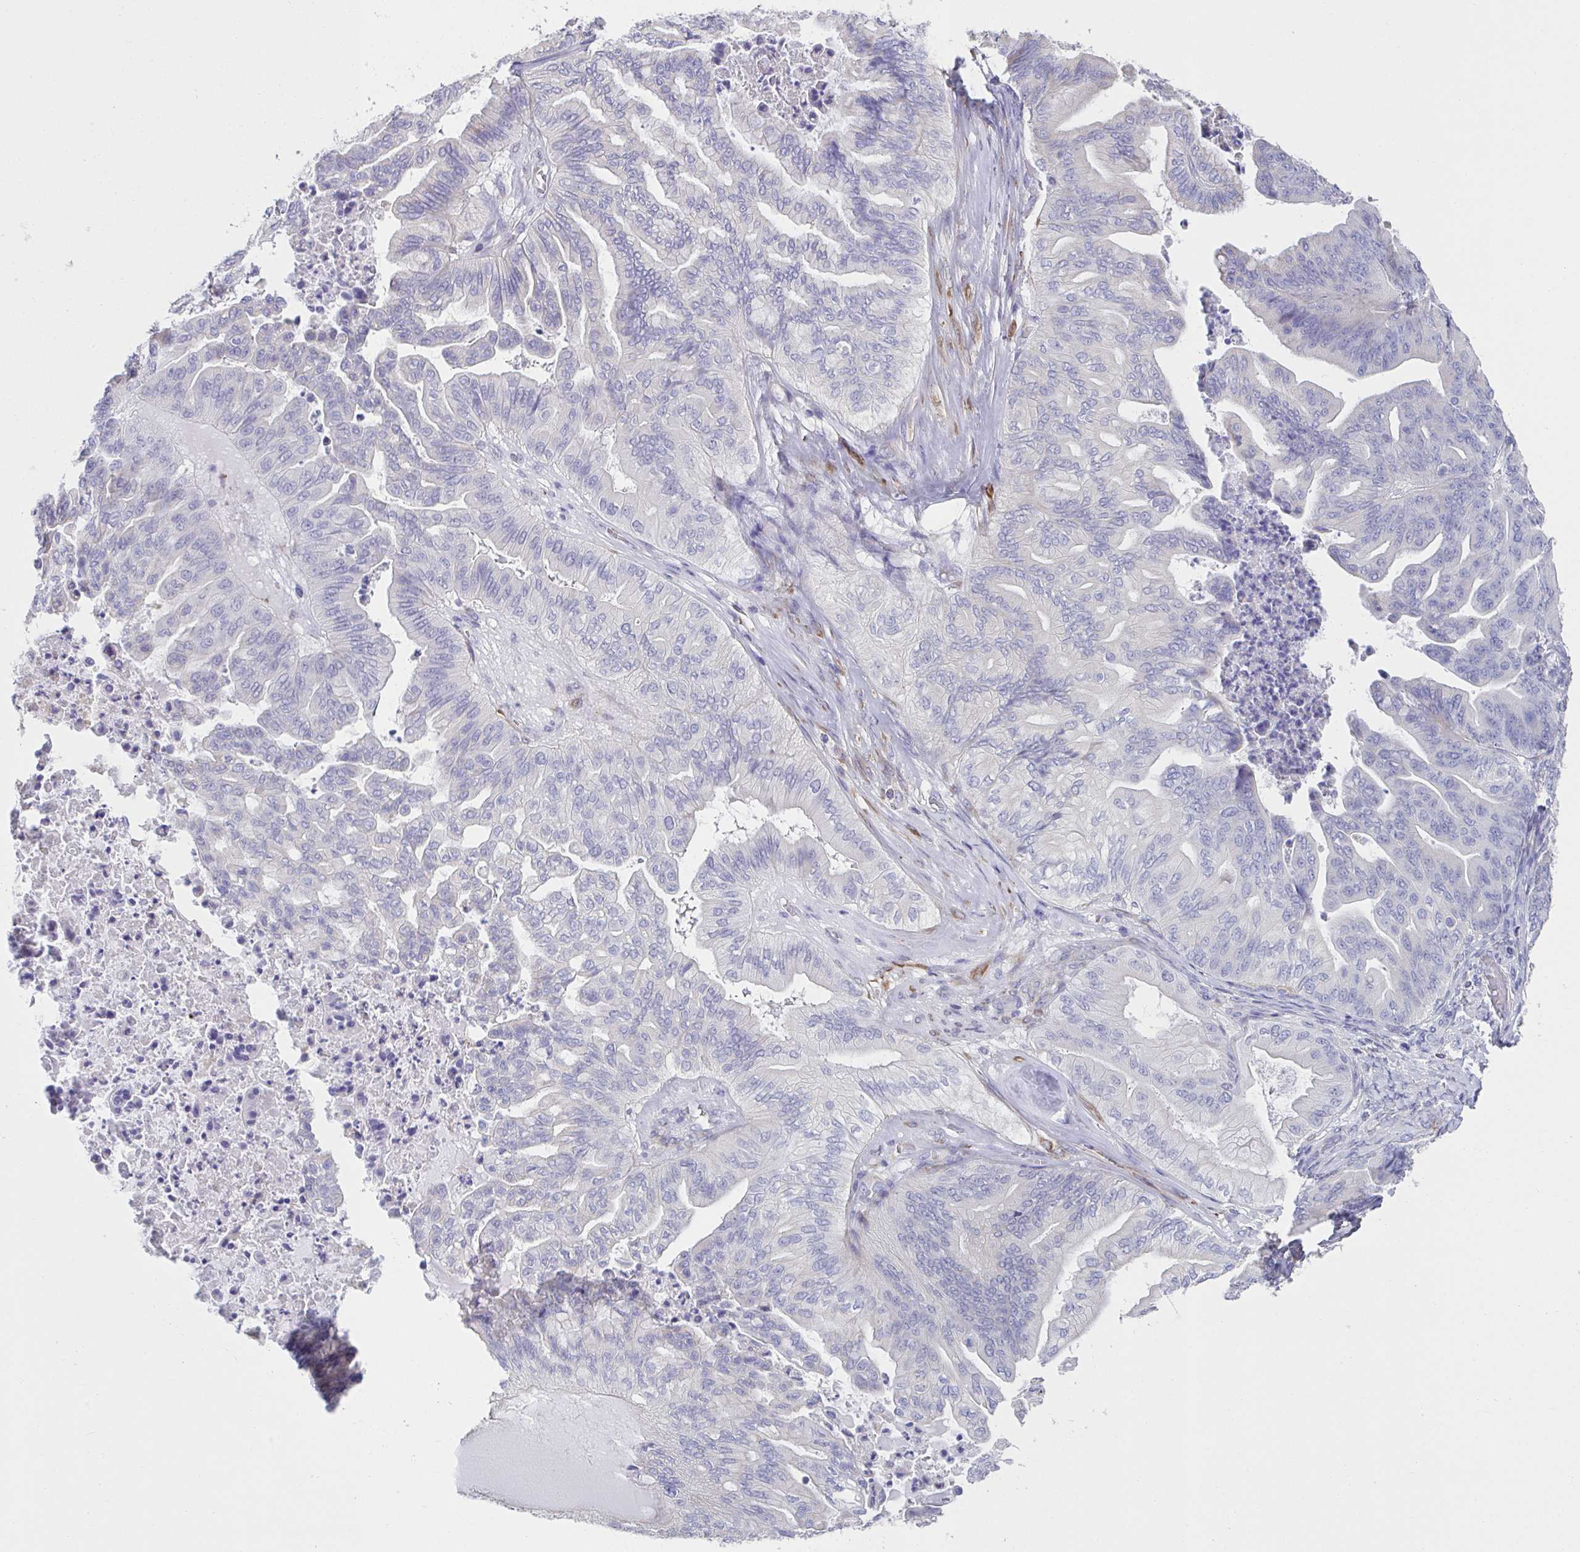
{"staining": {"intensity": "negative", "quantity": "none", "location": "none"}, "tissue": "ovarian cancer", "cell_type": "Tumor cells", "image_type": "cancer", "snomed": [{"axis": "morphology", "description": "Cystadenocarcinoma, mucinous, NOS"}, {"axis": "topography", "description": "Ovary"}], "caption": "Human ovarian mucinous cystadenocarcinoma stained for a protein using immunohistochemistry (IHC) exhibits no staining in tumor cells.", "gene": "CXCR1", "patient": {"sex": "female", "age": 67}}